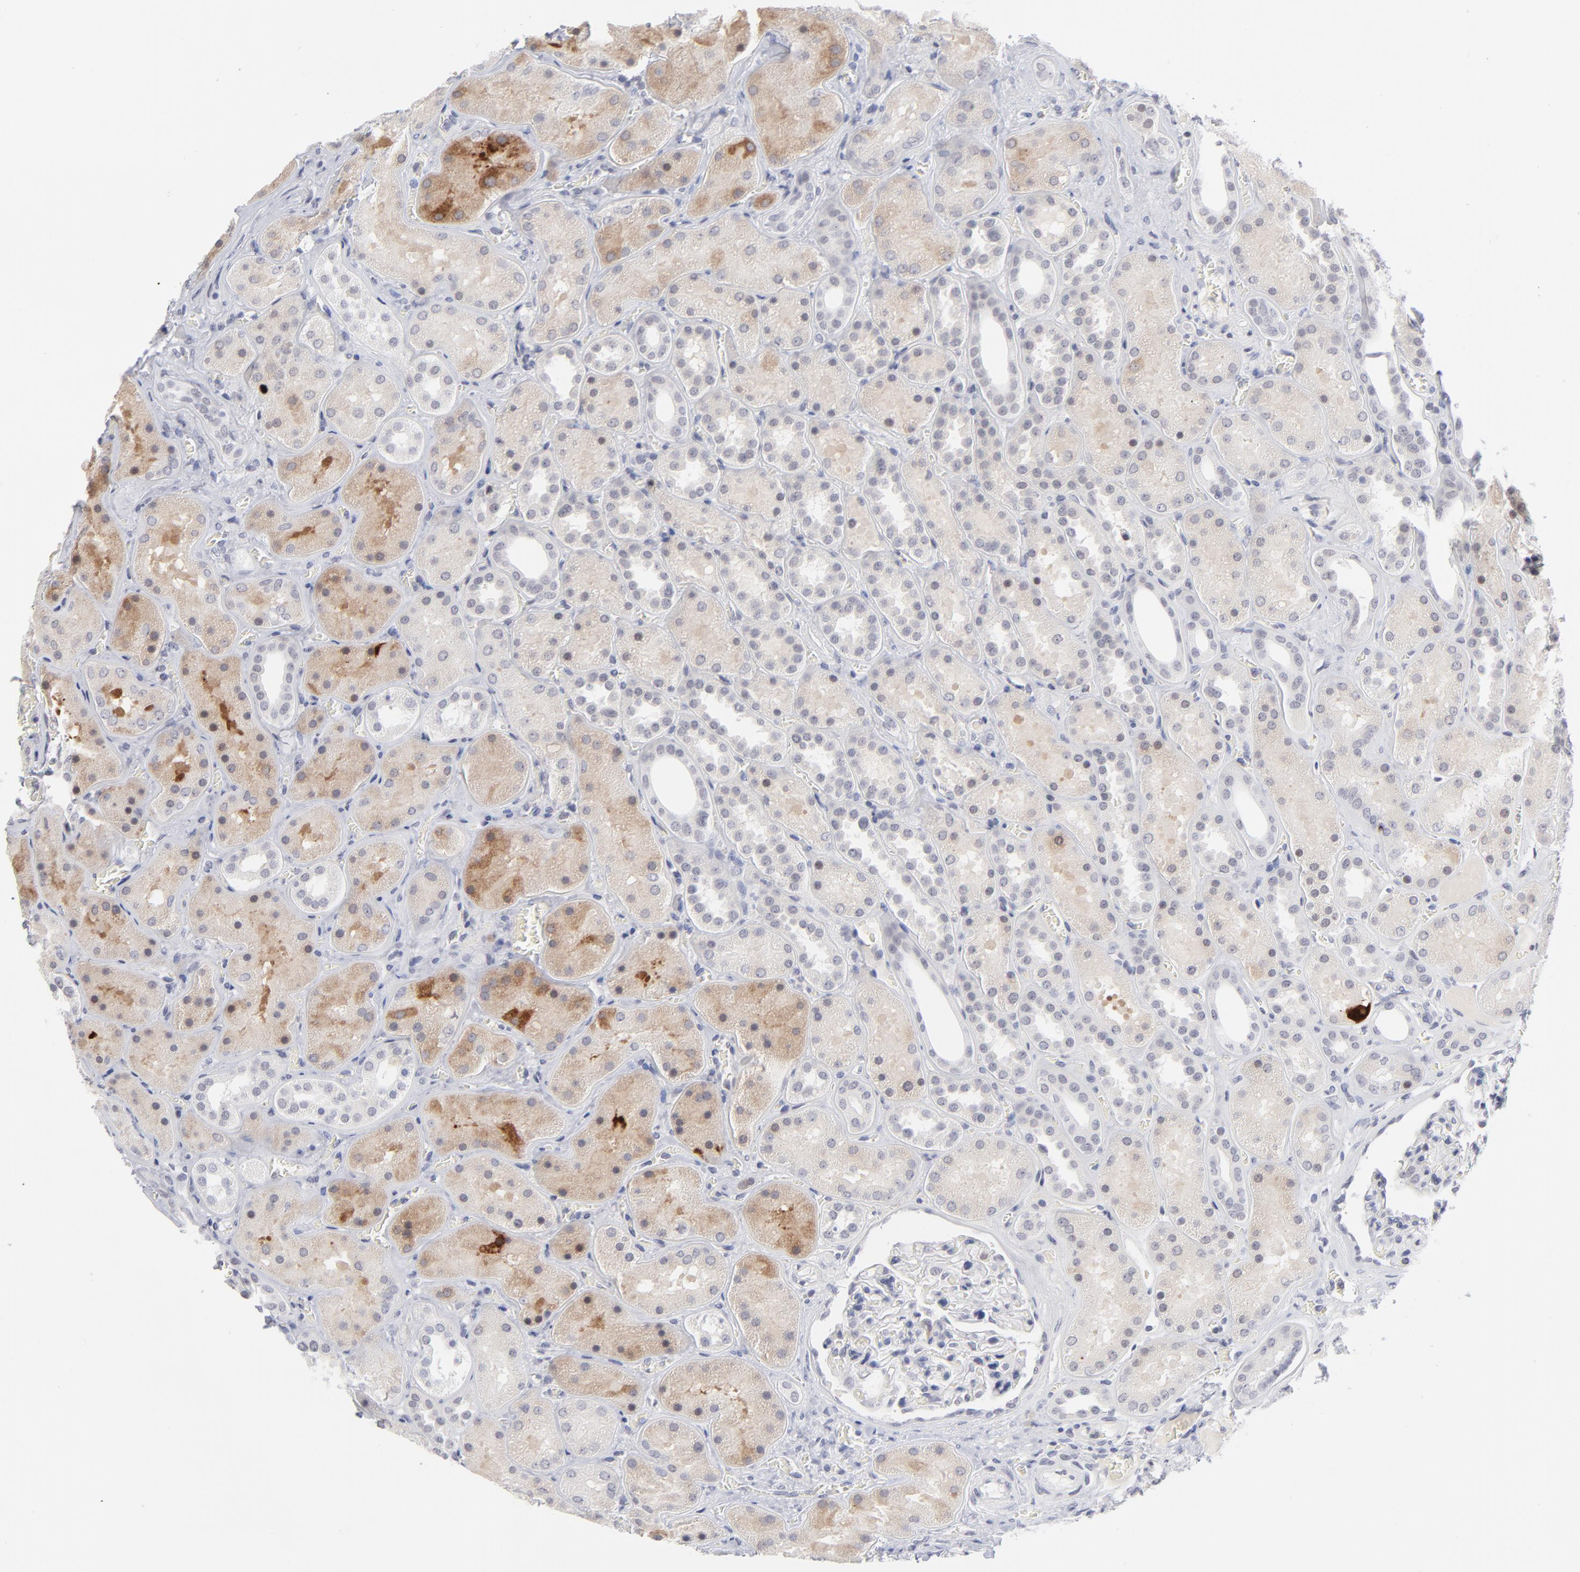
{"staining": {"intensity": "negative", "quantity": "none", "location": "none"}, "tissue": "kidney", "cell_type": "Cells in glomeruli", "image_type": "normal", "snomed": [{"axis": "morphology", "description": "Normal tissue, NOS"}, {"axis": "topography", "description": "Kidney"}], "caption": "Immunohistochemistry photomicrograph of benign kidney stained for a protein (brown), which displays no positivity in cells in glomeruli.", "gene": "CCR2", "patient": {"sex": "male", "age": 28}}